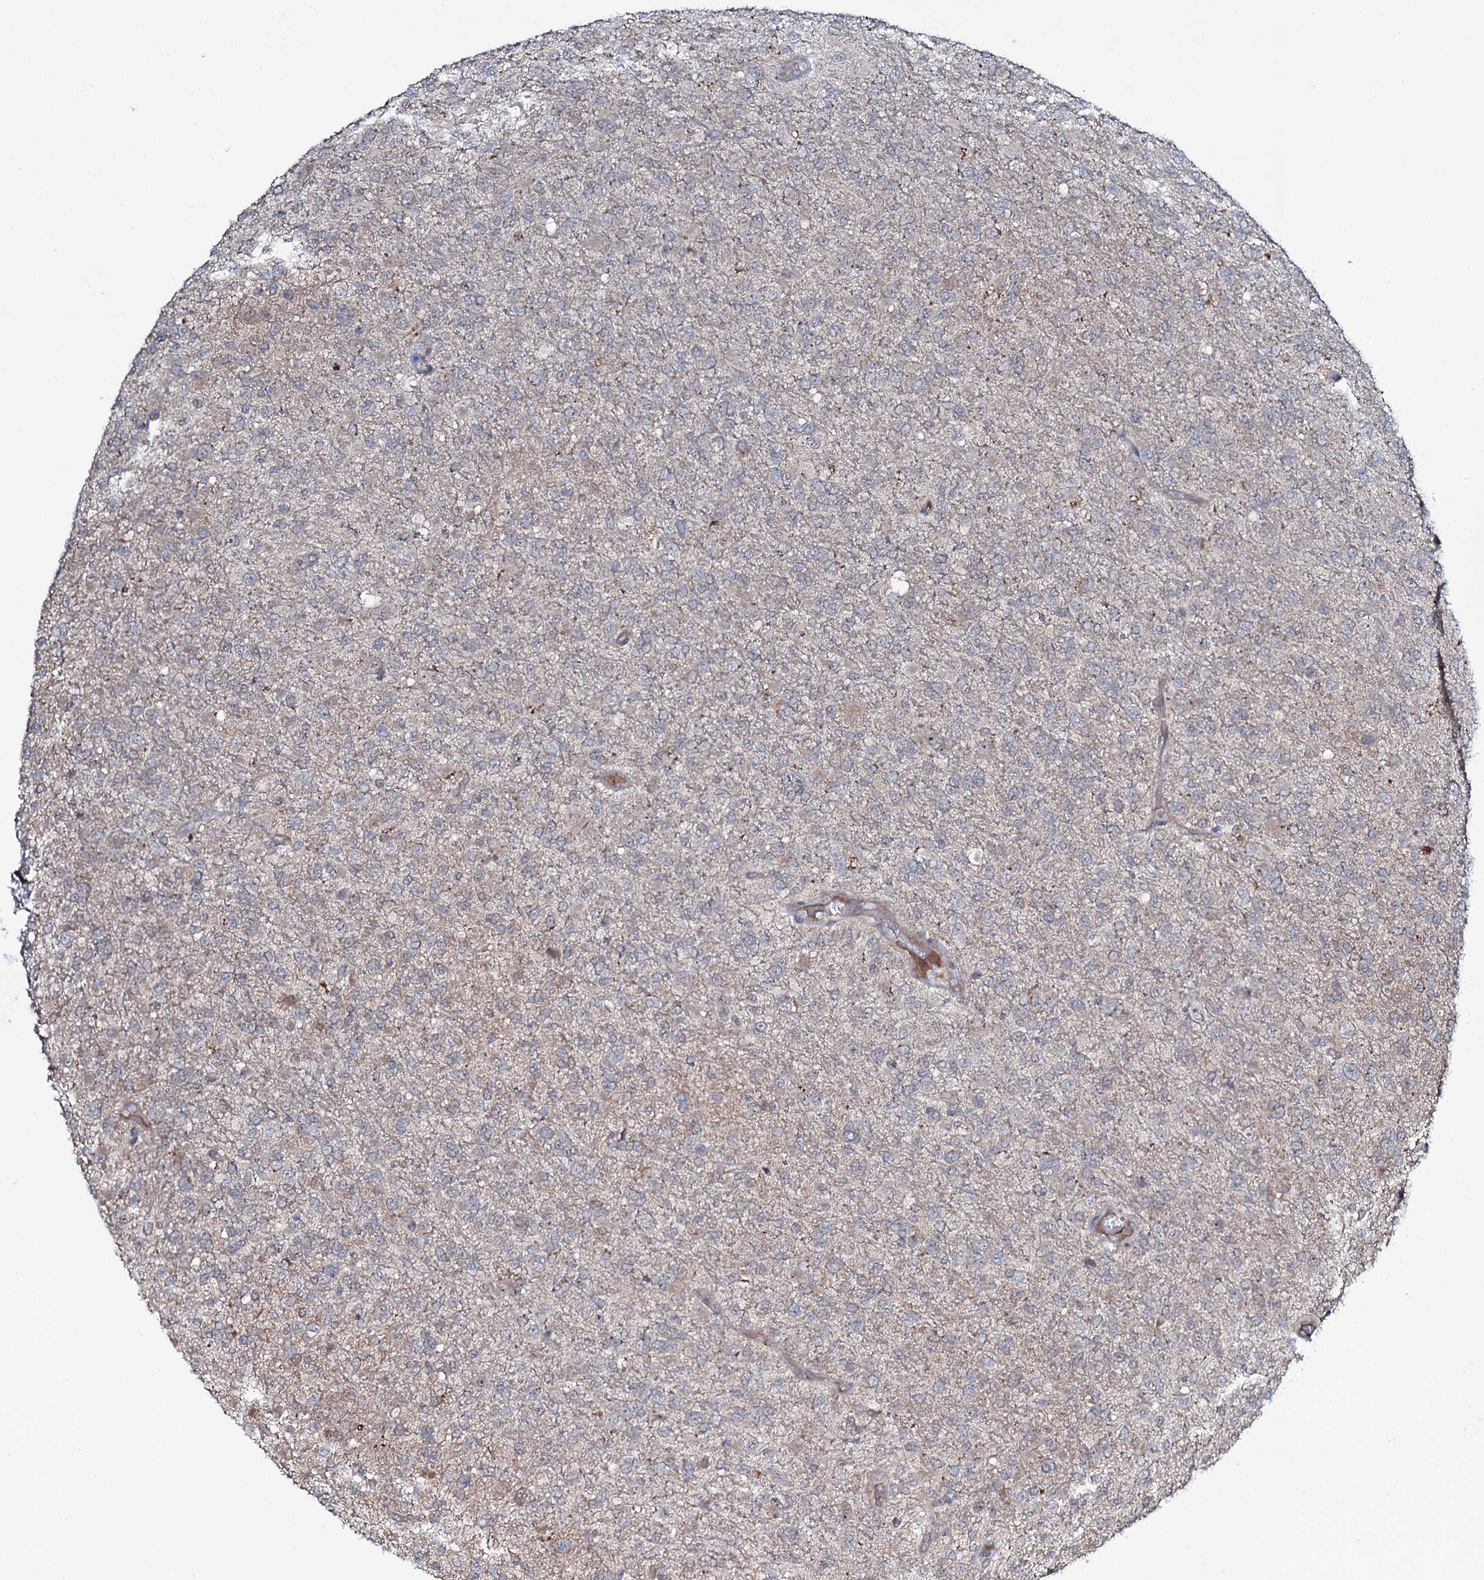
{"staining": {"intensity": "weak", "quantity": "<25%", "location": "cytoplasmic/membranous"}, "tissue": "glioma", "cell_type": "Tumor cells", "image_type": "cancer", "snomed": [{"axis": "morphology", "description": "Glioma, malignant, High grade"}, {"axis": "topography", "description": "Brain"}], "caption": "Immunohistochemical staining of human high-grade glioma (malignant) demonstrates no significant expression in tumor cells. (Immunohistochemistry (ihc), brightfield microscopy, high magnification).", "gene": "SNAP23", "patient": {"sex": "female", "age": 74}}